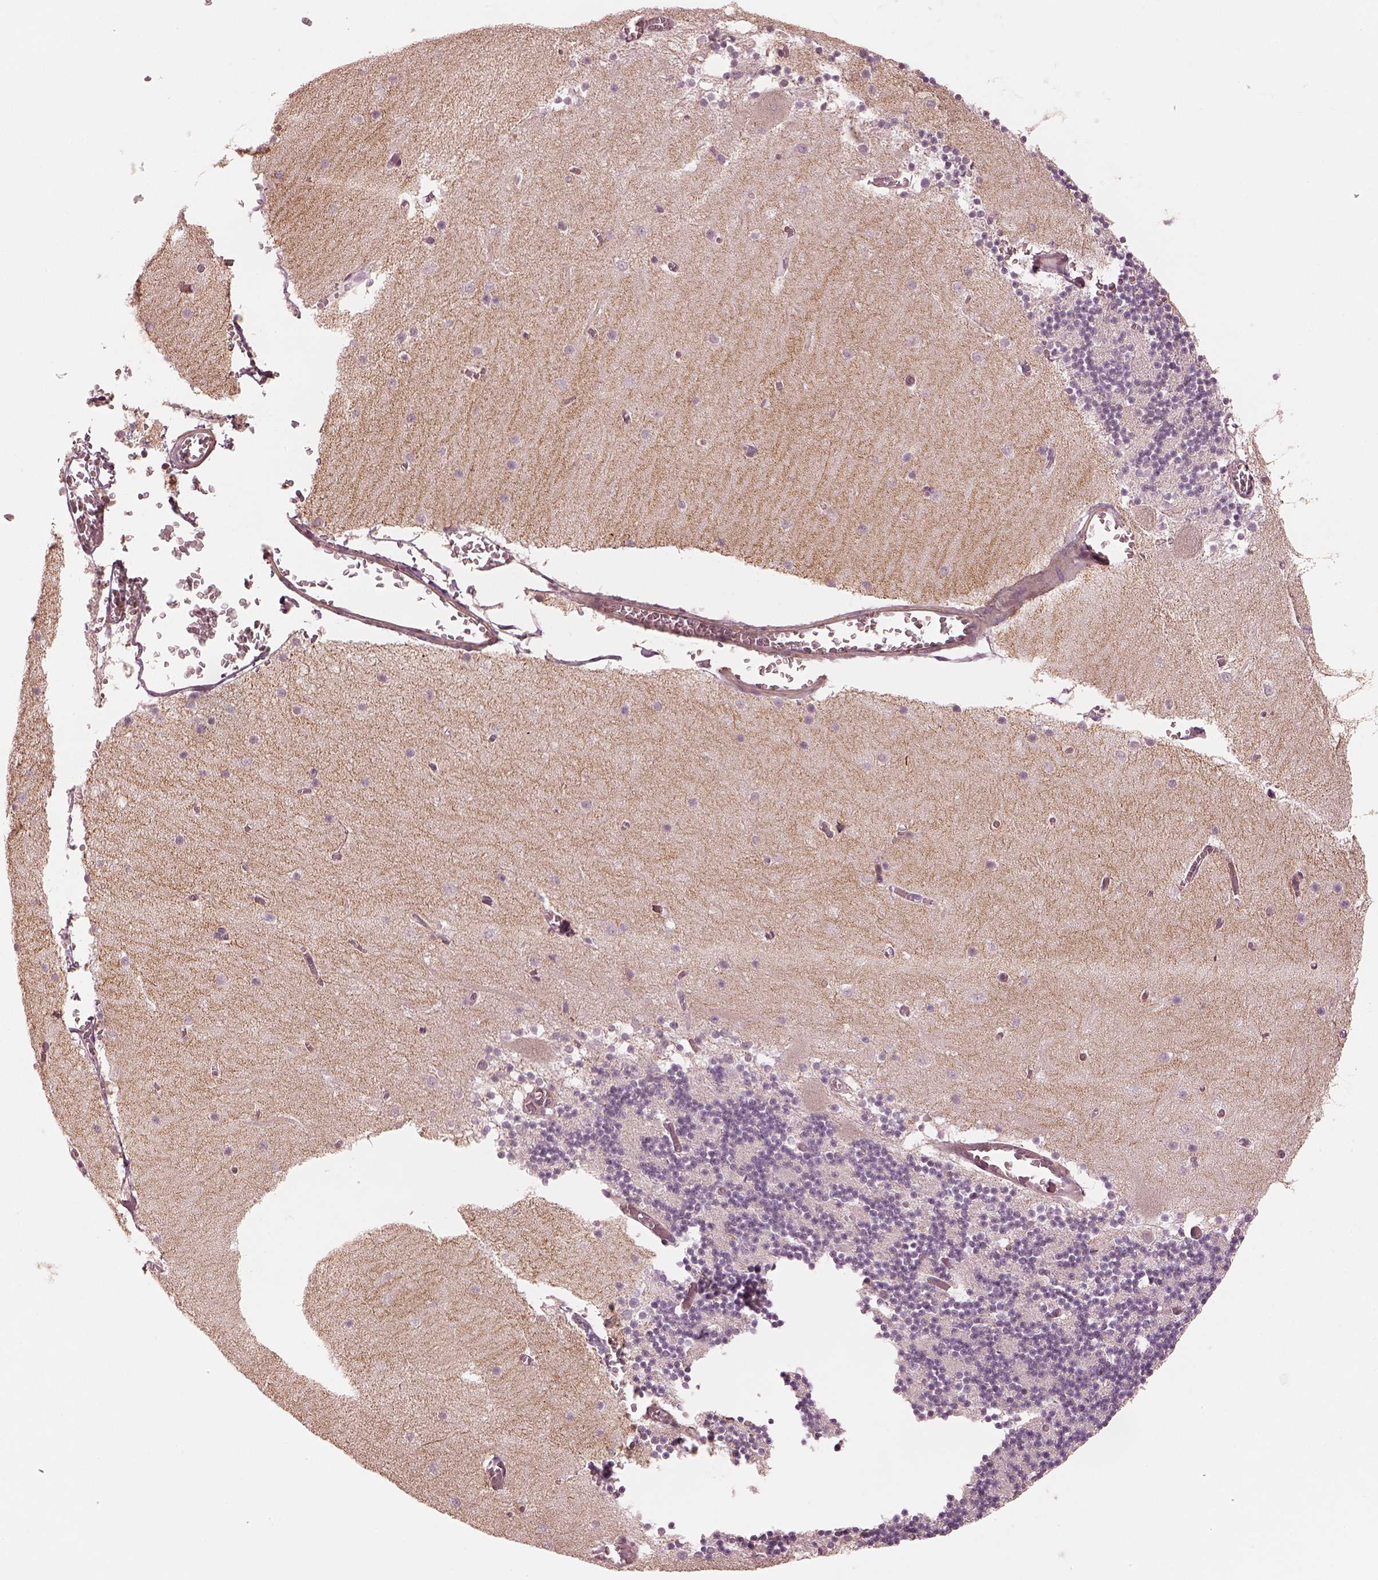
{"staining": {"intensity": "negative", "quantity": "none", "location": "none"}, "tissue": "cerebellum", "cell_type": "Cells in granular layer", "image_type": "normal", "snomed": [{"axis": "morphology", "description": "Normal tissue, NOS"}, {"axis": "topography", "description": "Cerebellum"}], "caption": "The image reveals no staining of cells in granular layer in unremarkable cerebellum. (DAB (3,3'-diaminobenzidine) immunohistochemistry (IHC) with hematoxylin counter stain).", "gene": "FAM107B", "patient": {"sex": "female", "age": 28}}